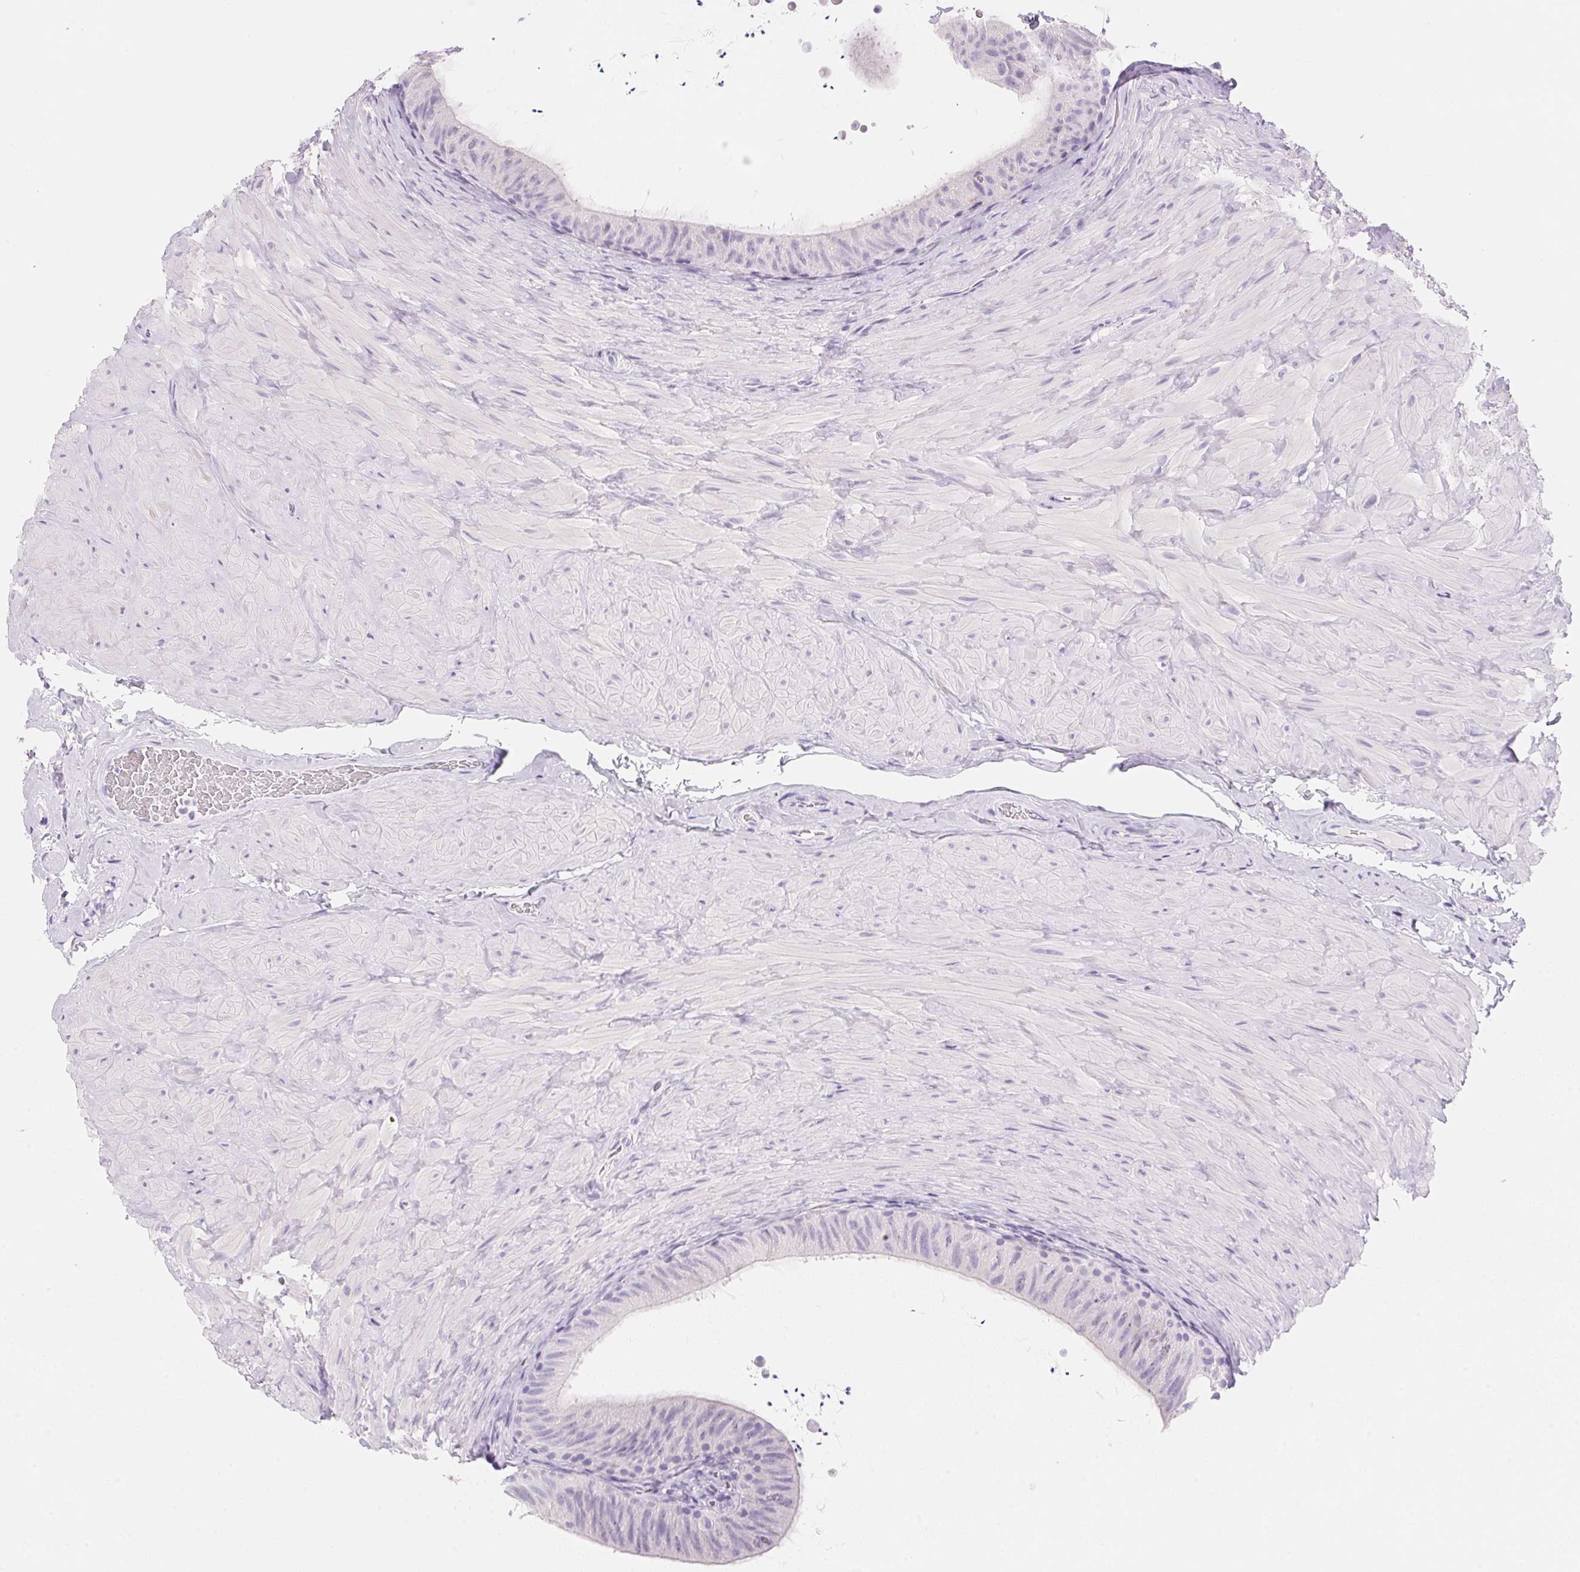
{"staining": {"intensity": "negative", "quantity": "none", "location": "none"}, "tissue": "epididymis", "cell_type": "Glandular cells", "image_type": "normal", "snomed": [{"axis": "morphology", "description": "Normal tissue, NOS"}, {"axis": "topography", "description": "Epididymis, spermatic cord, NOS"}, {"axis": "topography", "description": "Epididymis"}], "caption": "High magnification brightfield microscopy of benign epididymis stained with DAB (3,3'-diaminobenzidine) (brown) and counterstained with hematoxylin (blue): glandular cells show no significant staining.", "gene": "DHCR24", "patient": {"sex": "male", "age": 31}}